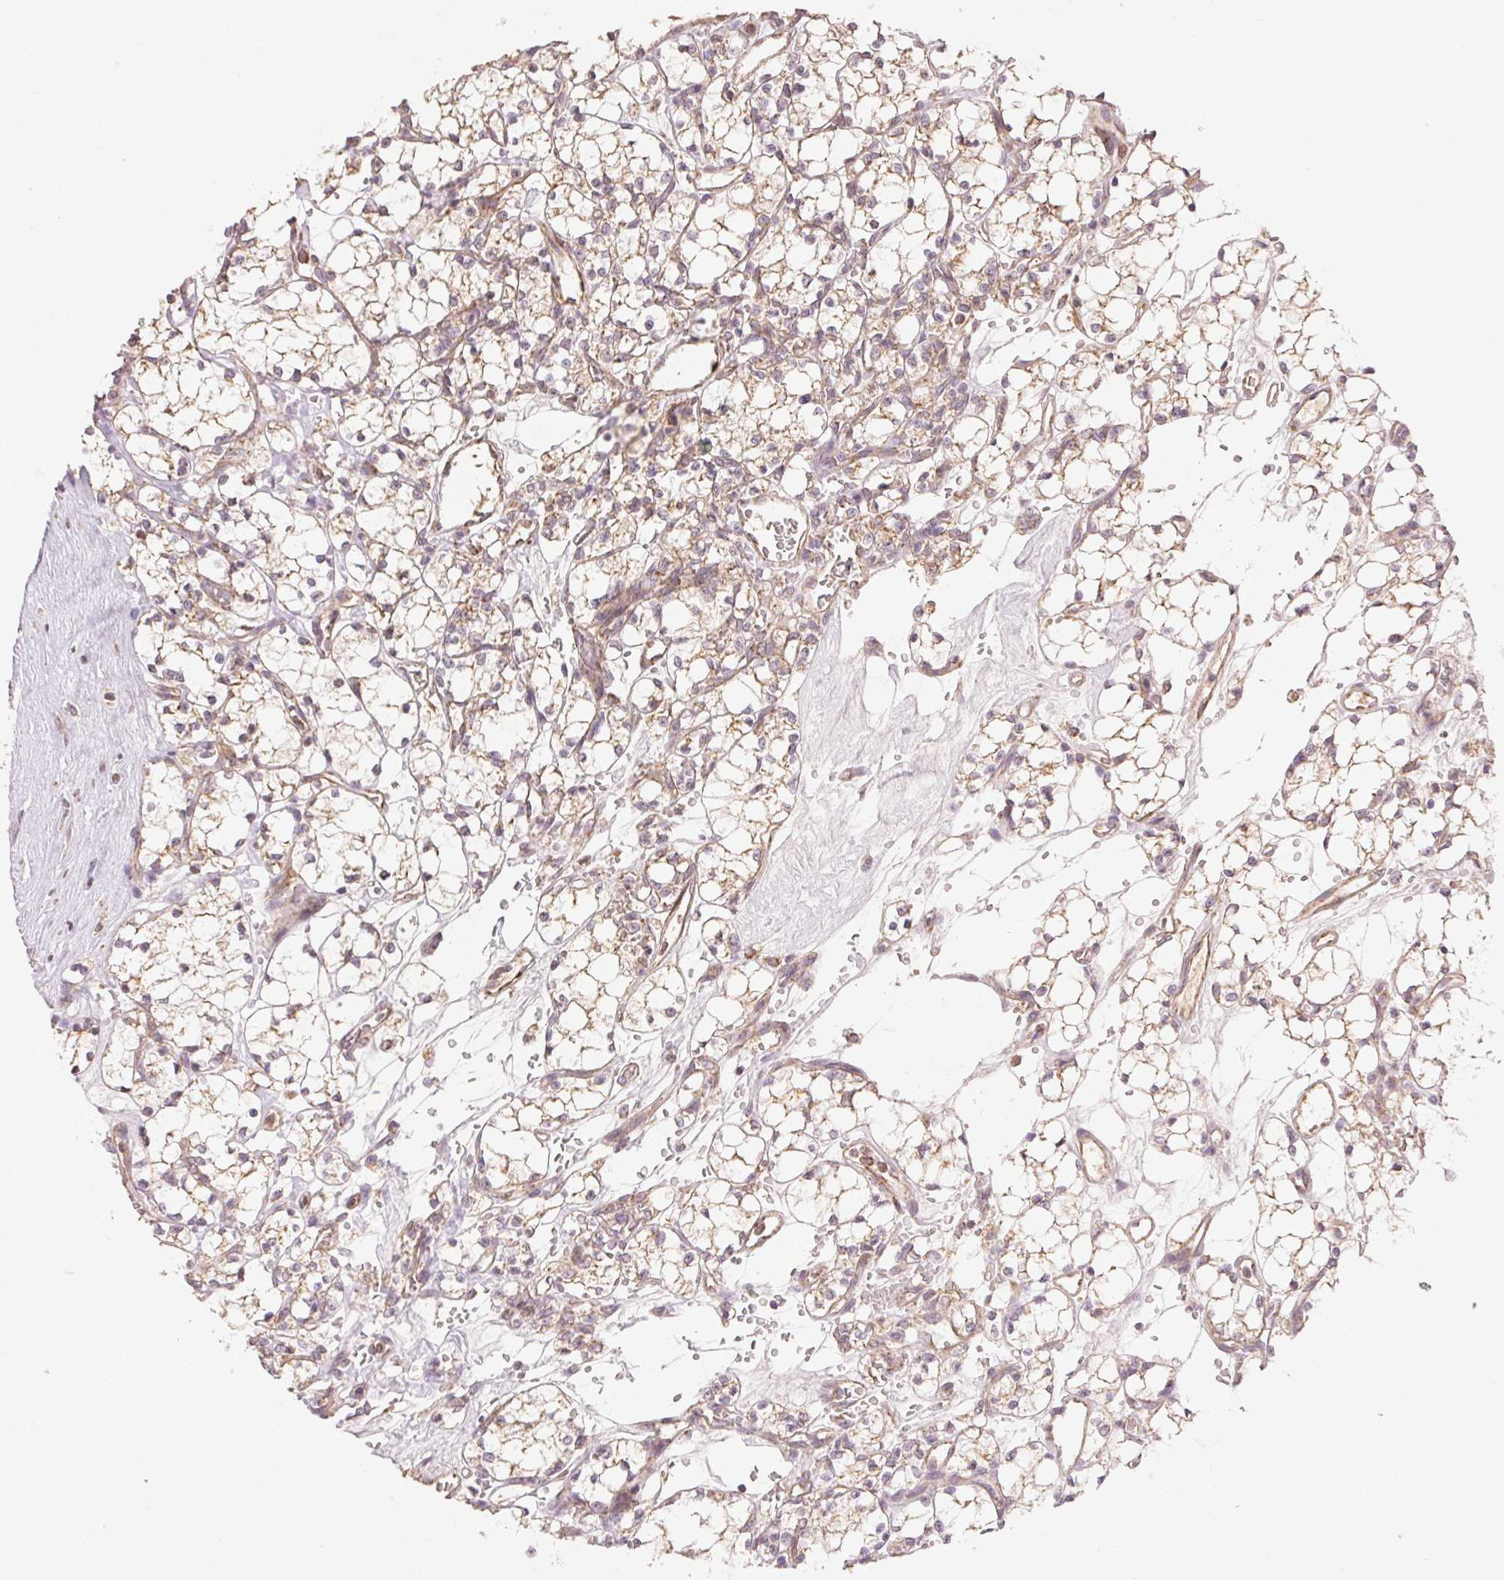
{"staining": {"intensity": "weak", "quantity": ">75%", "location": "cytoplasmic/membranous"}, "tissue": "renal cancer", "cell_type": "Tumor cells", "image_type": "cancer", "snomed": [{"axis": "morphology", "description": "Adenocarcinoma, NOS"}, {"axis": "topography", "description": "Kidney"}], "caption": "Adenocarcinoma (renal) stained for a protein exhibits weak cytoplasmic/membranous positivity in tumor cells.", "gene": "CLASP1", "patient": {"sex": "female", "age": 69}}